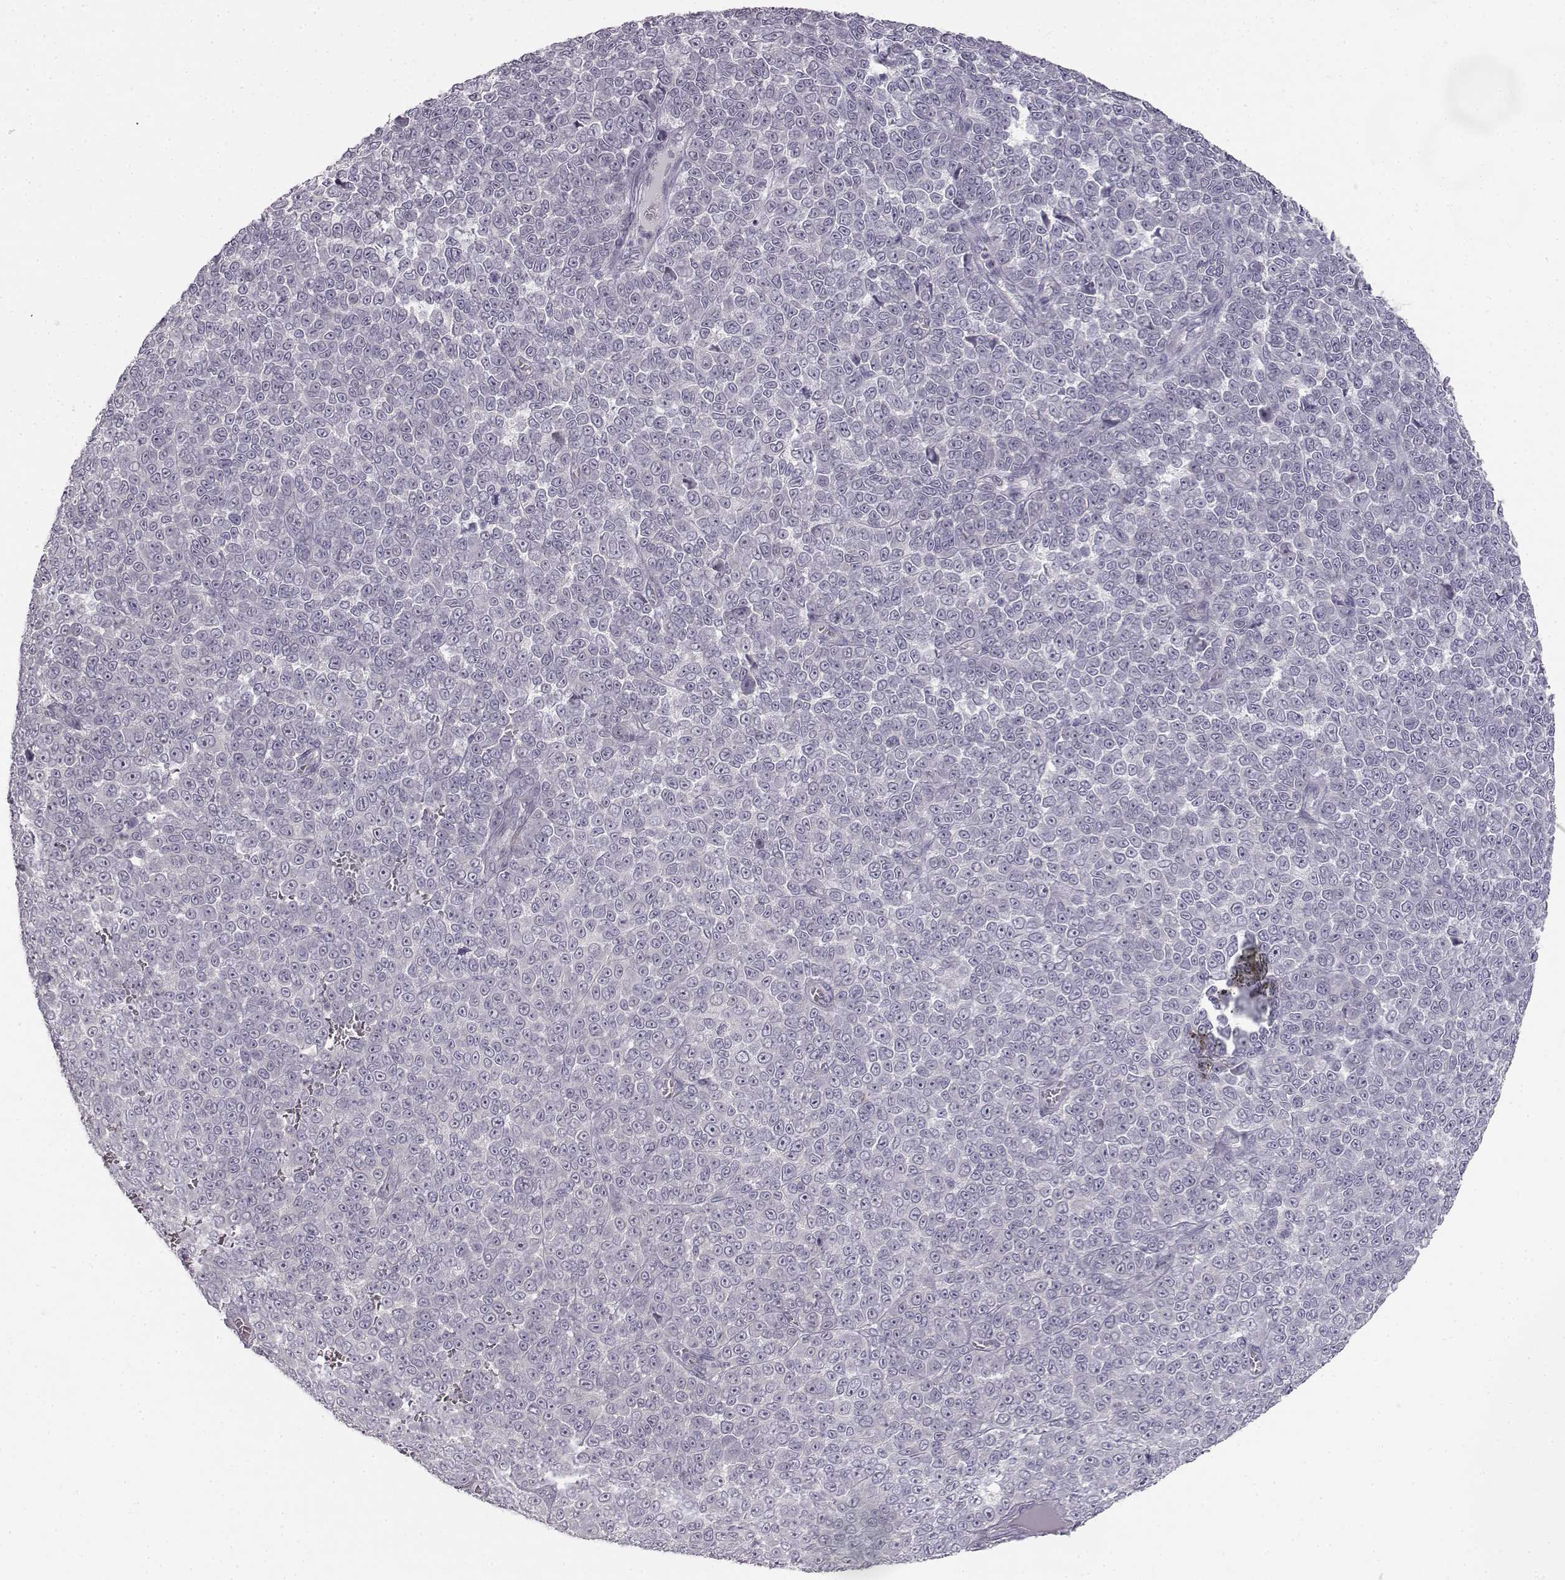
{"staining": {"intensity": "negative", "quantity": "none", "location": "none"}, "tissue": "melanoma", "cell_type": "Tumor cells", "image_type": "cancer", "snomed": [{"axis": "morphology", "description": "Malignant melanoma, NOS"}, {"axis": "topography", "description": "Skin"}], "caption": "This is a image of immunohistochemistry staining of malignant melanoma, which shows no expression in tumor cells. The staining was performed using DAB (3,3'-diaminobenzidine) to visualize the protein expression in brown, while the nuclei were stained in blue with hematoxylin (Magnification: 20x).", "gene": "MYCBPAP", "patient": {"sex": "female", "age": 95}}